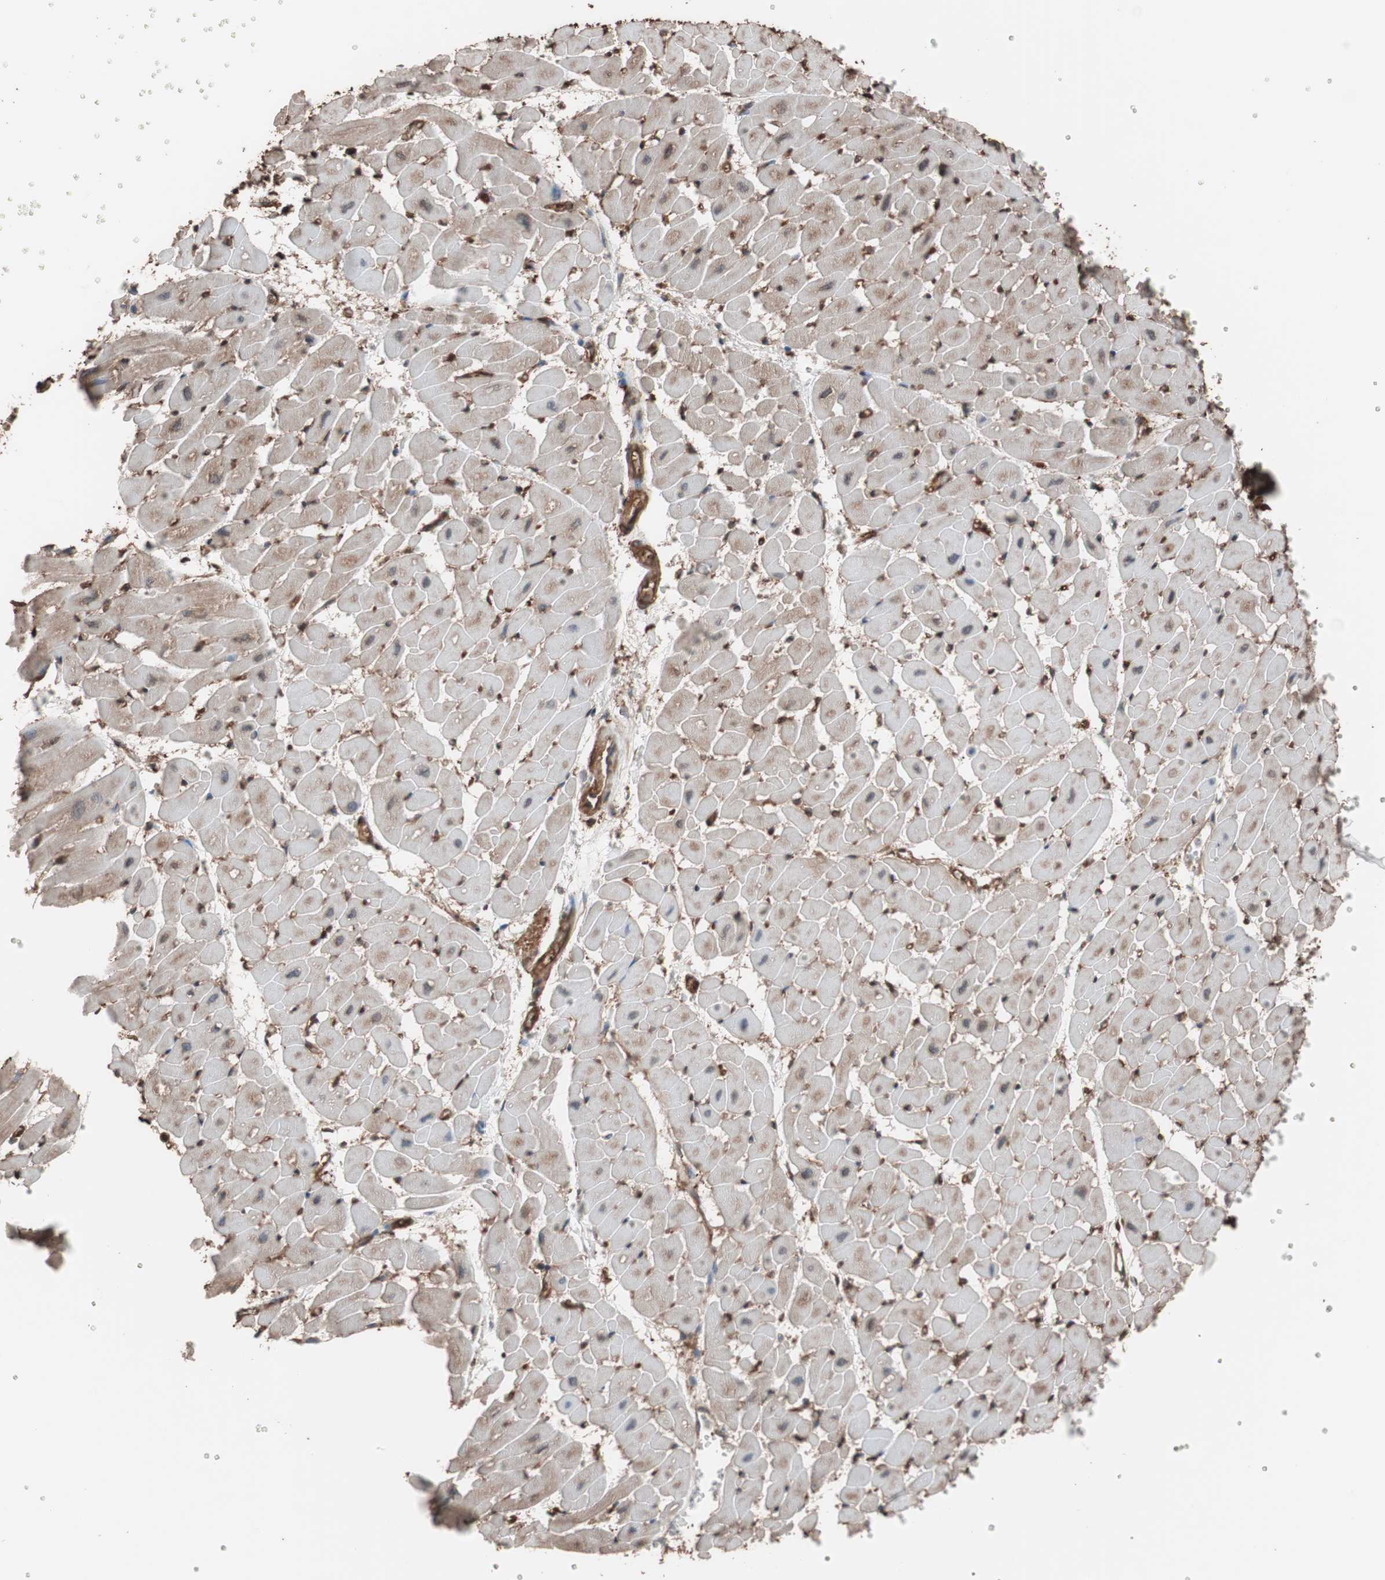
{"staining": {"intensity": "weak", "quantity": ">75%", "location": "cytoplasmic/membranous"}, "tissue": "heart muscle", "cell_type": "Cardiomyocytes", "image_type": "normal", "snomed": [{"axis": "morphology", "description": "Normal tissue, NOS"}, {"axis": "topography", "description": "Heart"}], "caption": "A low amount of weak cytoplasmic/membranous positivity is seen in about >75% of cardiomyocytes in normal heart muscle.", "gene": "CALM2", "patient": {"sex": "male", "age": 45}}